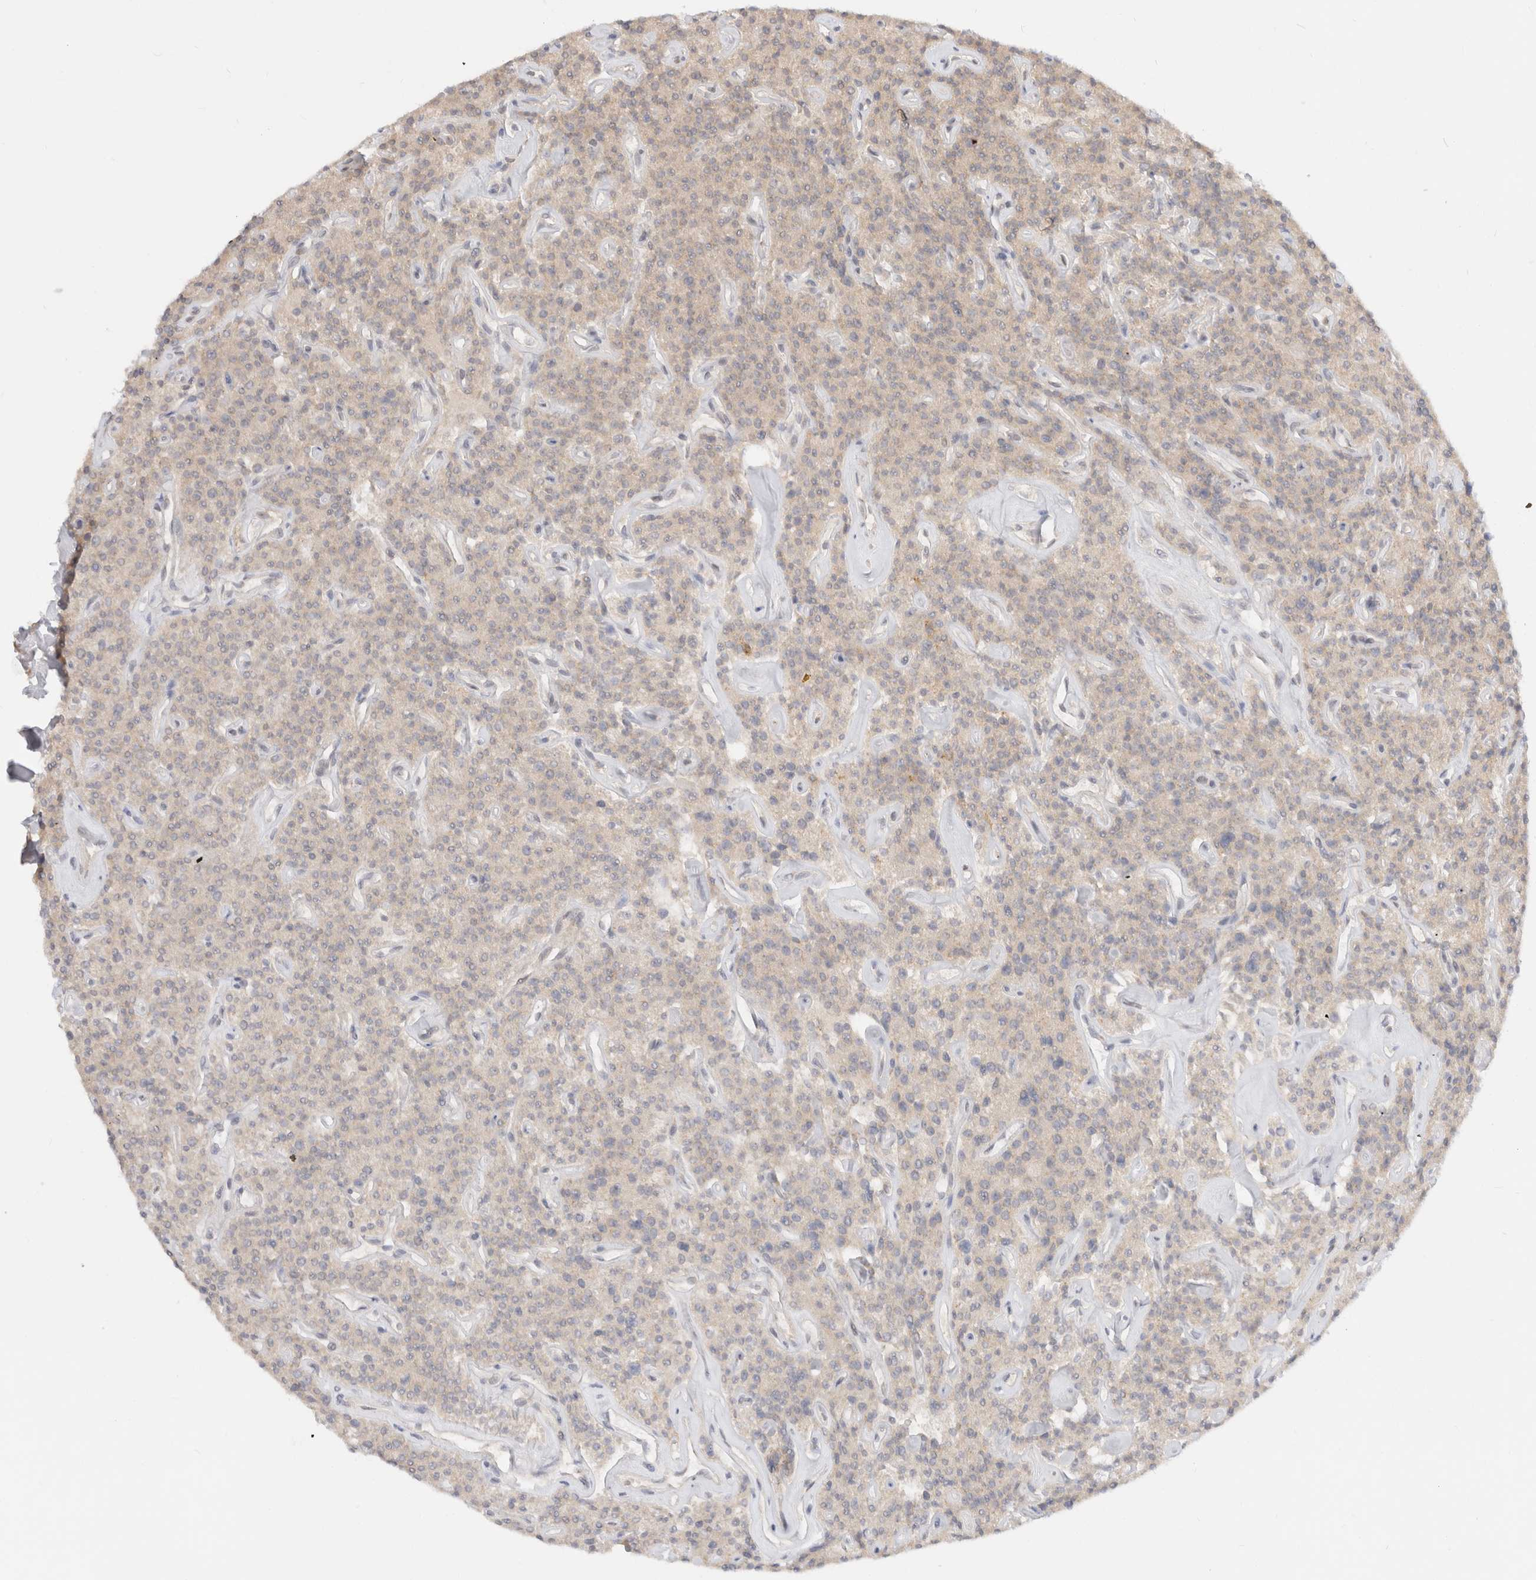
{"staining": {"intensity": "weak", "quantity": "<25%", "location": "cytoplasmic/membranous"}, "tissue": "parathyroid gland", "cell_type": "Glandular cells", "image_type": "normal", "snomed": [{"axis": "morphology", "description": "Normal tissue, NOS"}, {"axis": "topography", "description": "Parathyroid gland"}], "caption": "An image of parathyroid gland stained for a protein exhibits no brown staining in glandular cells. (DAB immunohistochemistry visualized using brightfield microscopy, high magnification).", "gene": "EFCAB13", "patient": {"sex": "male", "age": 46}}